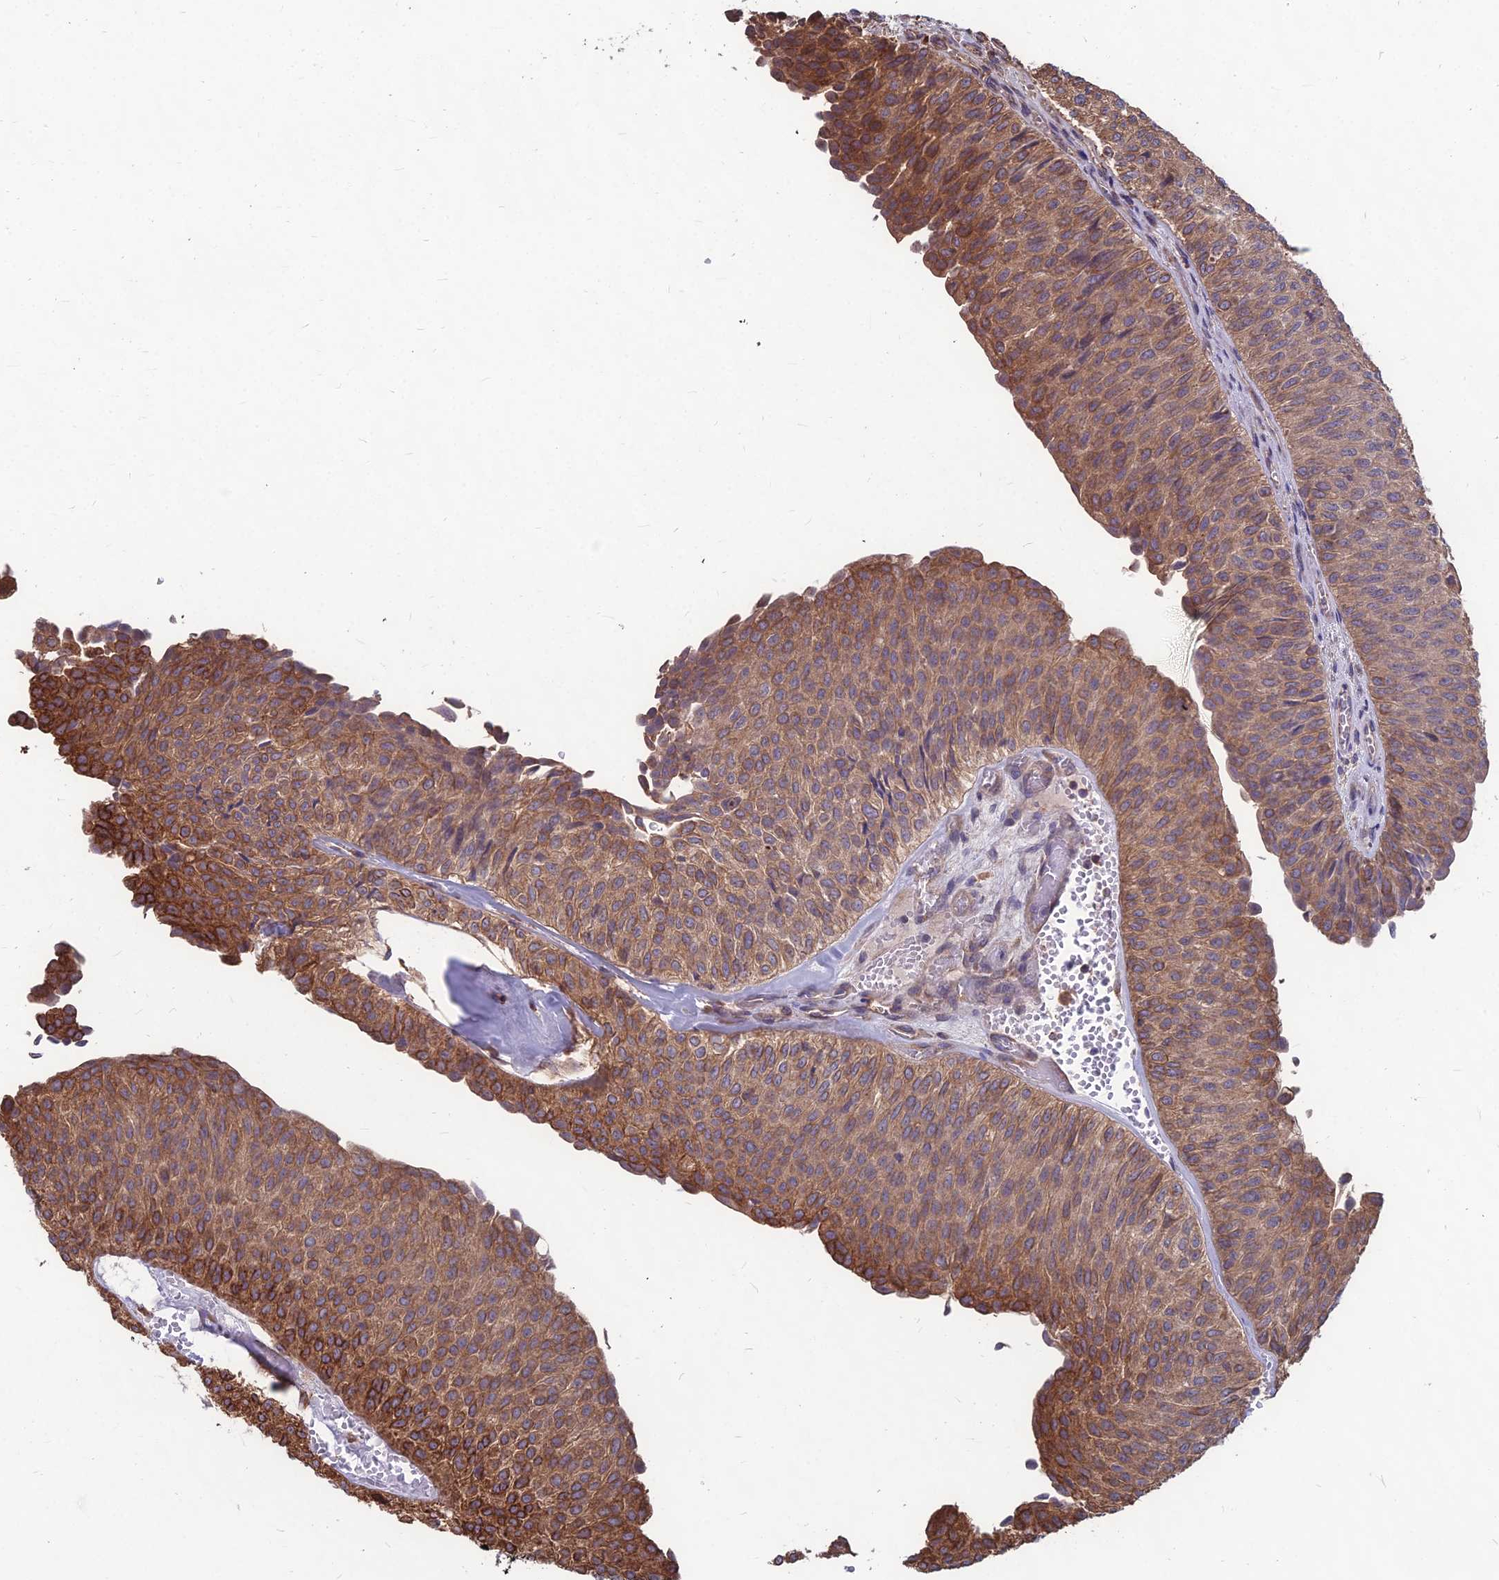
{"staining": {"intensity": "moderate", "quantity": "25%-75%", "location": "cytoplasmic/membranous"}, "tissue": "urothelial cancer", "cell_type": "Tumor cells", "image_type": "cancer", "snomed": [{"axis": "morphology", "description": "Urothelial carcinoma, Low grade"}, {"axis": "topography", "description": "Urinary bladder"}], "caption": "DAB (3,3'-diaminobenzidine) immunohistochemical staining of low-grade urothelial carcinoma demonstrates moderate cytoplasmic/membranous protein expression in about 25%-75% of tumor cells.", "gene": "LSM6", "patient": {"sex": "male", "age": 78}}